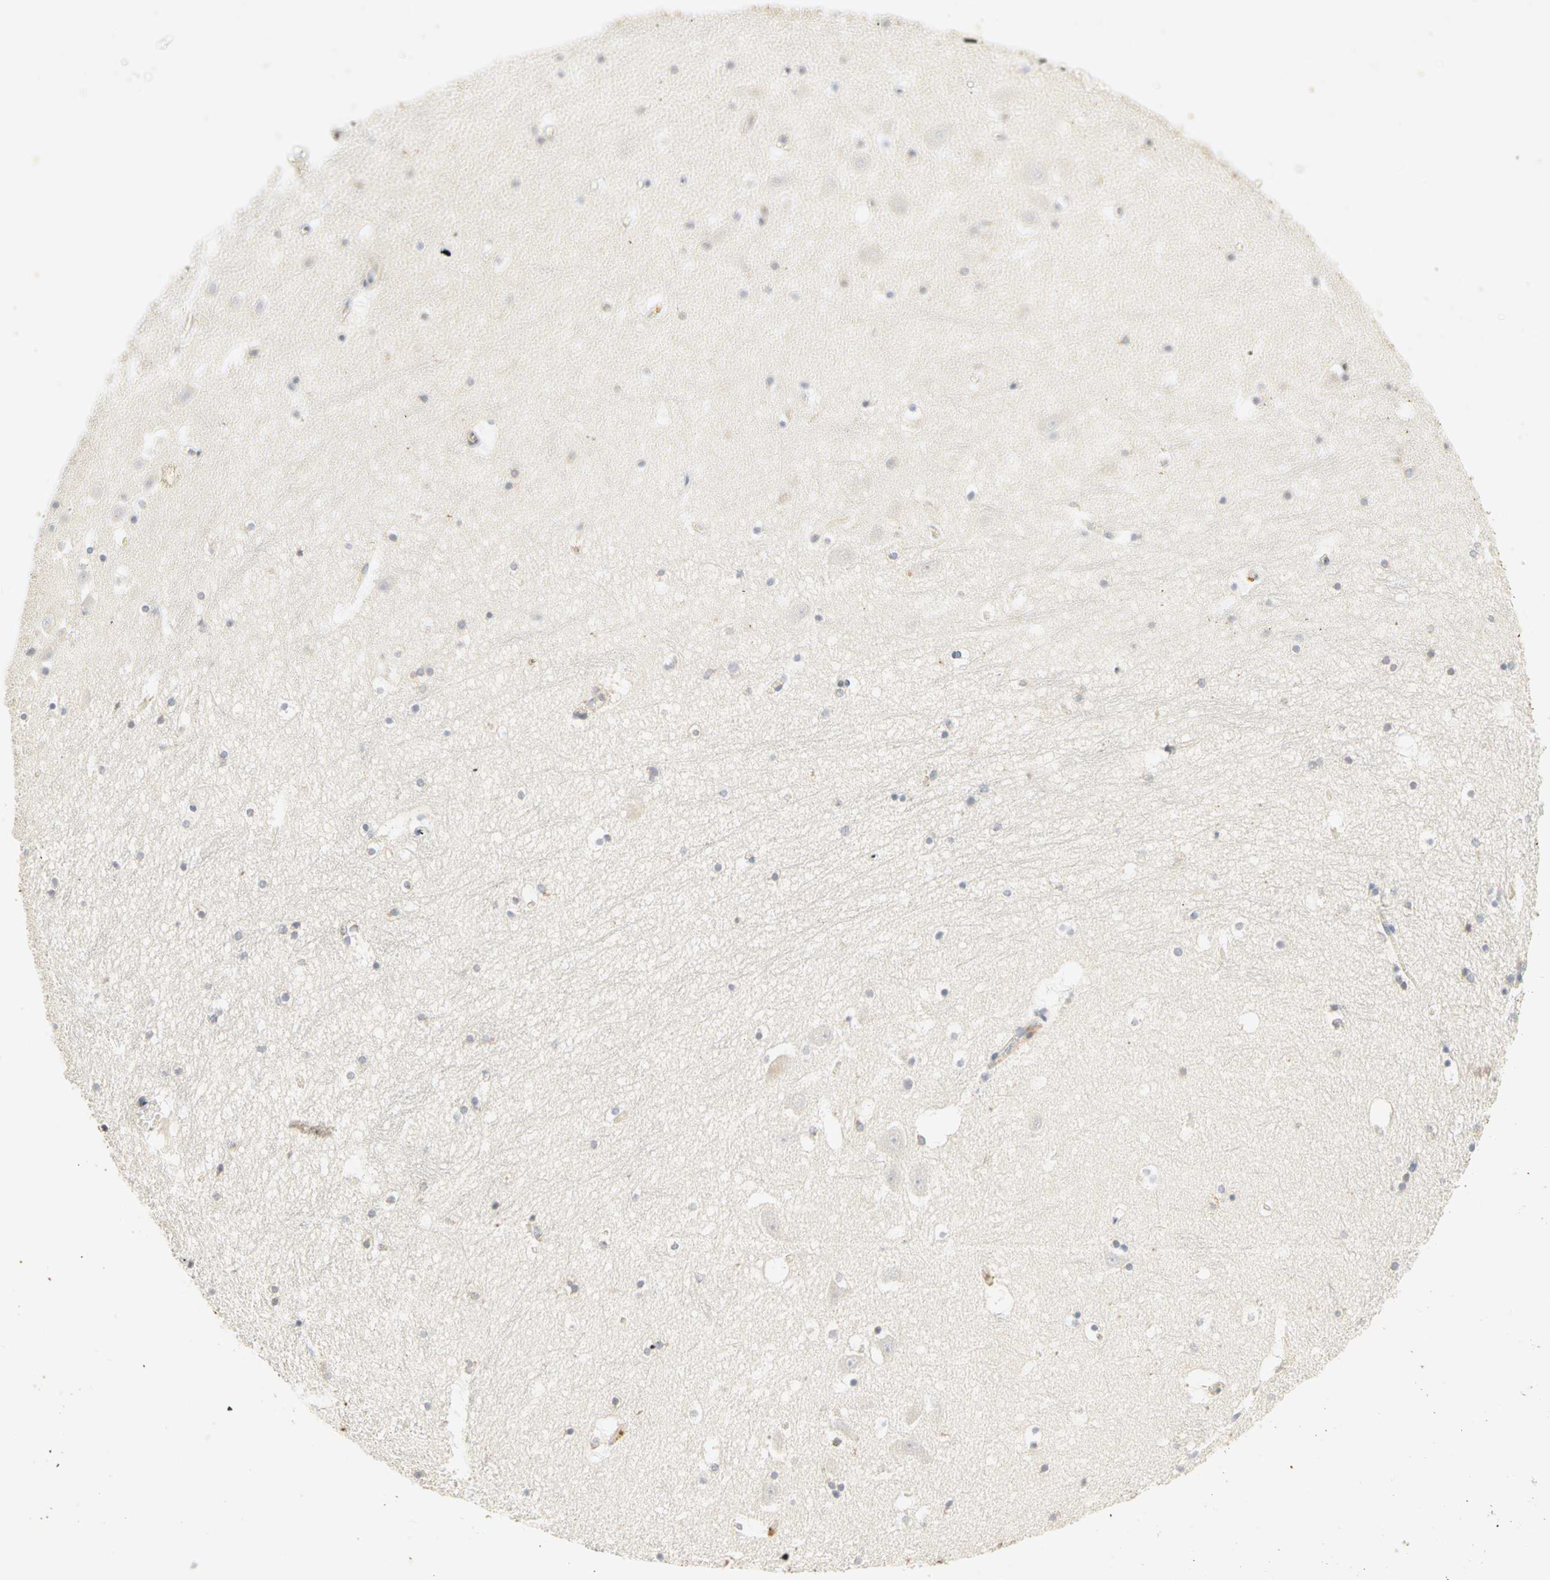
{"staining": {"intensity": "negative", "quantity": "none", "location": "none"}, "tissue": "hippocampus", "cell_type": "Glial cells", "image_type": "normal", "snomed": [{"axis": "morphology", "description": "Normal tissue, NOS"}, {"axis": "topography", "description": "Hippocampus"}], "caption": "Immunohistochemical staining of unremarkable hippocampus displays no significant positivity in glial cells.", "gene": "GNRH2", "patient": {"sex": "male", "age": 45}}